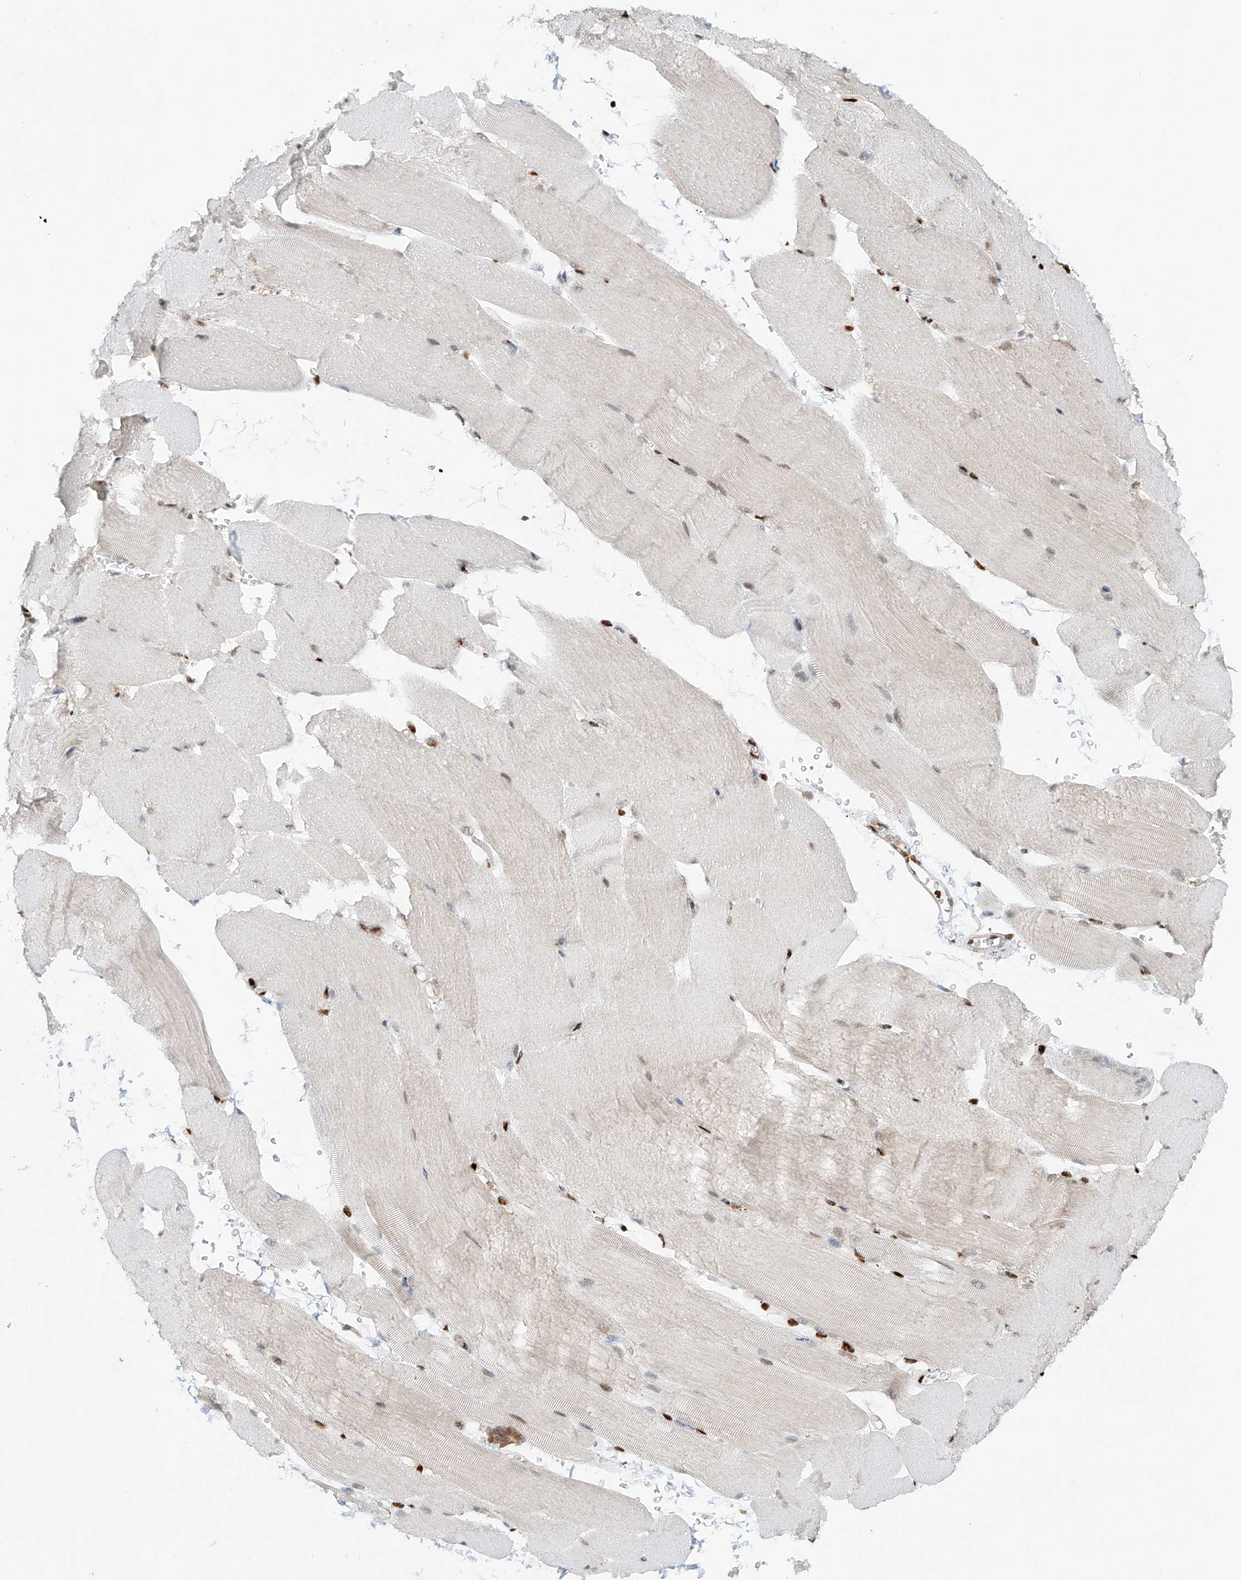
{"staining": {"intensity": "weak", "quantity": "25%-75%", "location": "nuclear"}, "tissue": "skeletal muscle", "cell_type": "Myocytes", "image_type": "normal", "snomed": [{"axis": "morphology", "description": "Normal tissue, NOS"}, {"axis": "topography", "description": "Skeletal muscle"}, {"axis": "topography", "description": "Parathyroid gland"}], "caption": "DAB immunohistochemical staining of normal human skeletal muscle displays weak nuclear protein staining in approximately 25%-75% of myocytes.", "gene": "DZIP1L", "patient": {"sex": "female", "age": 37}}